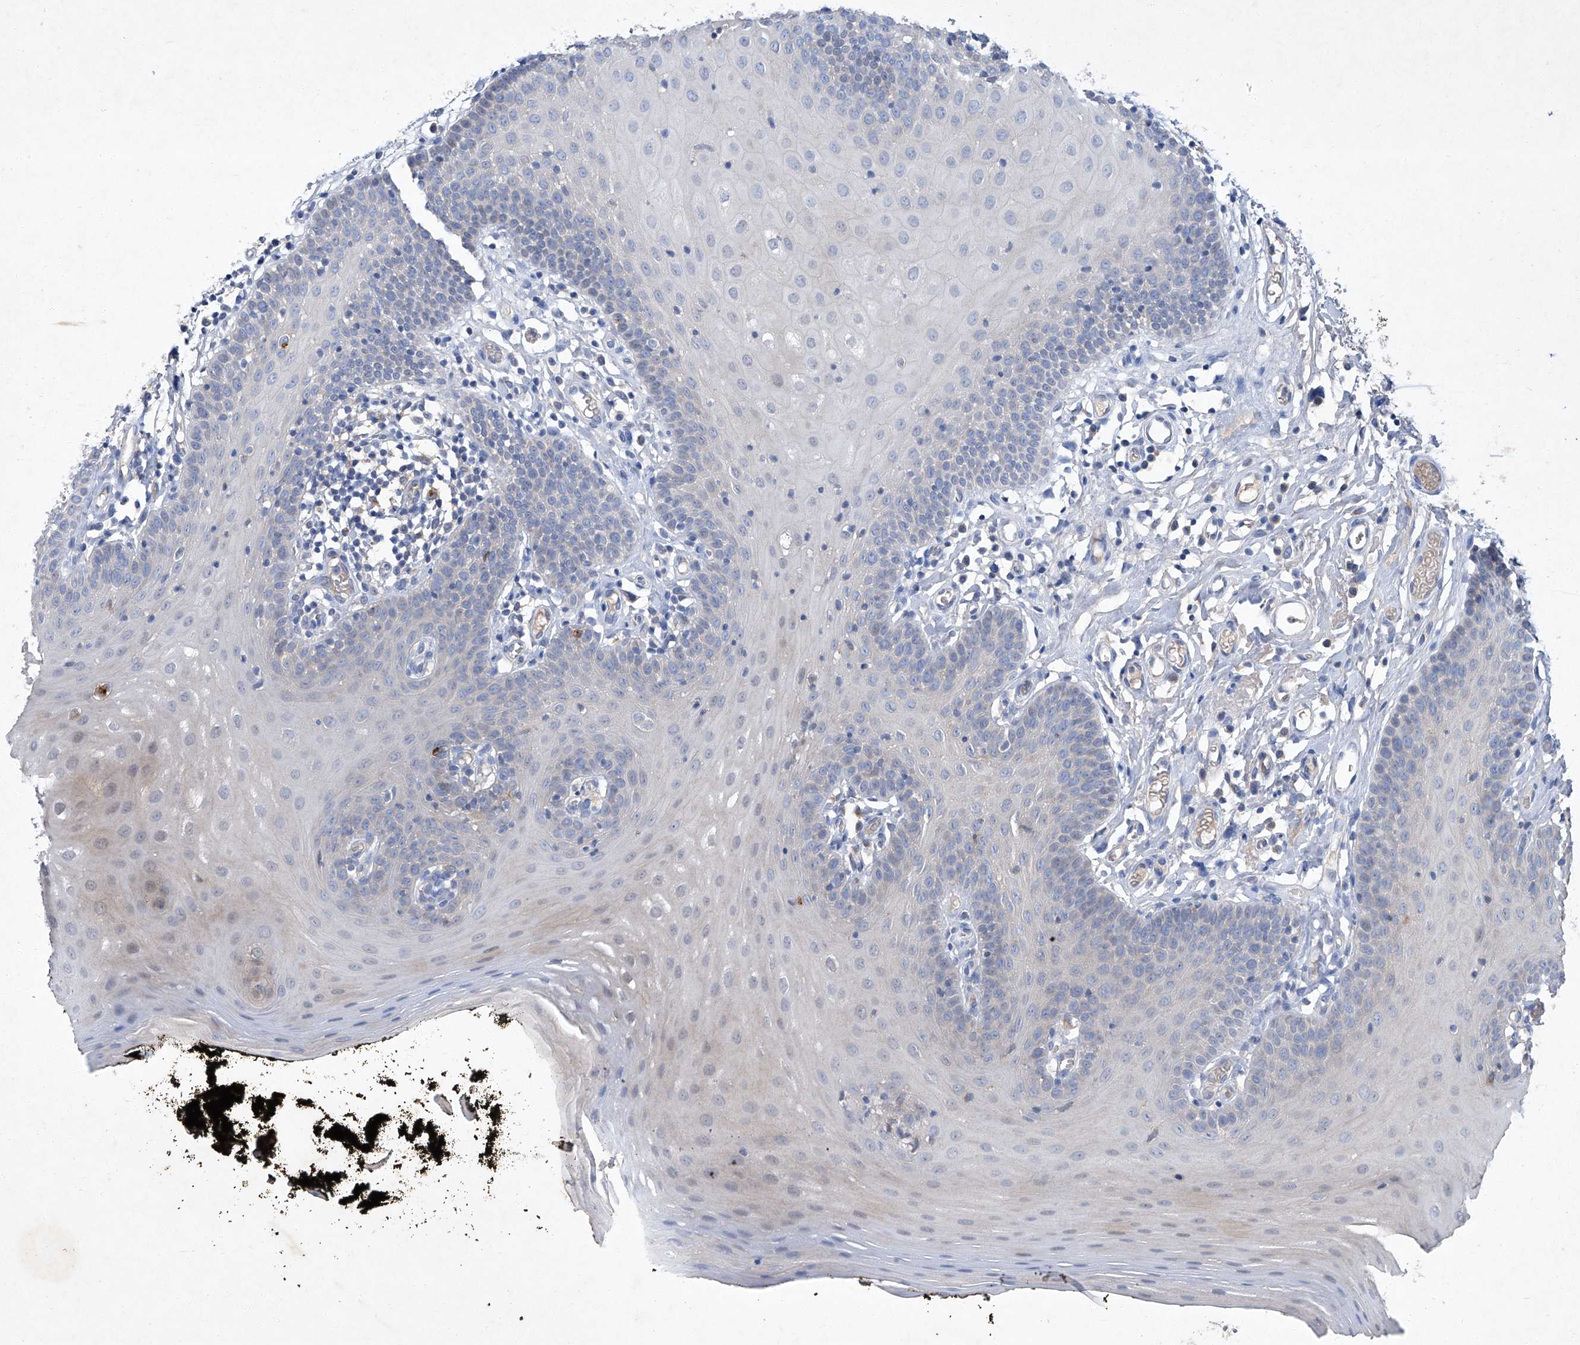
{"staining": {"intensity": "negative", "quantity": "none", "location": "none"}, "tissue": "oral mucosa", "cell_type": "Squamous epithelial cells", "image_type": "normal", "snomed": [{"axis": "morphology", "description": "Normal tissue, NOS"}, {"axis": "topography", "description": "Oral tissue"}], "caption": "Immunohistochemical staining of benign oral mucosa exhibits no significant positivity in squamous epithelial cells.", "gene": "SBK2", "patient": {"sex": "male", "age": 74}}